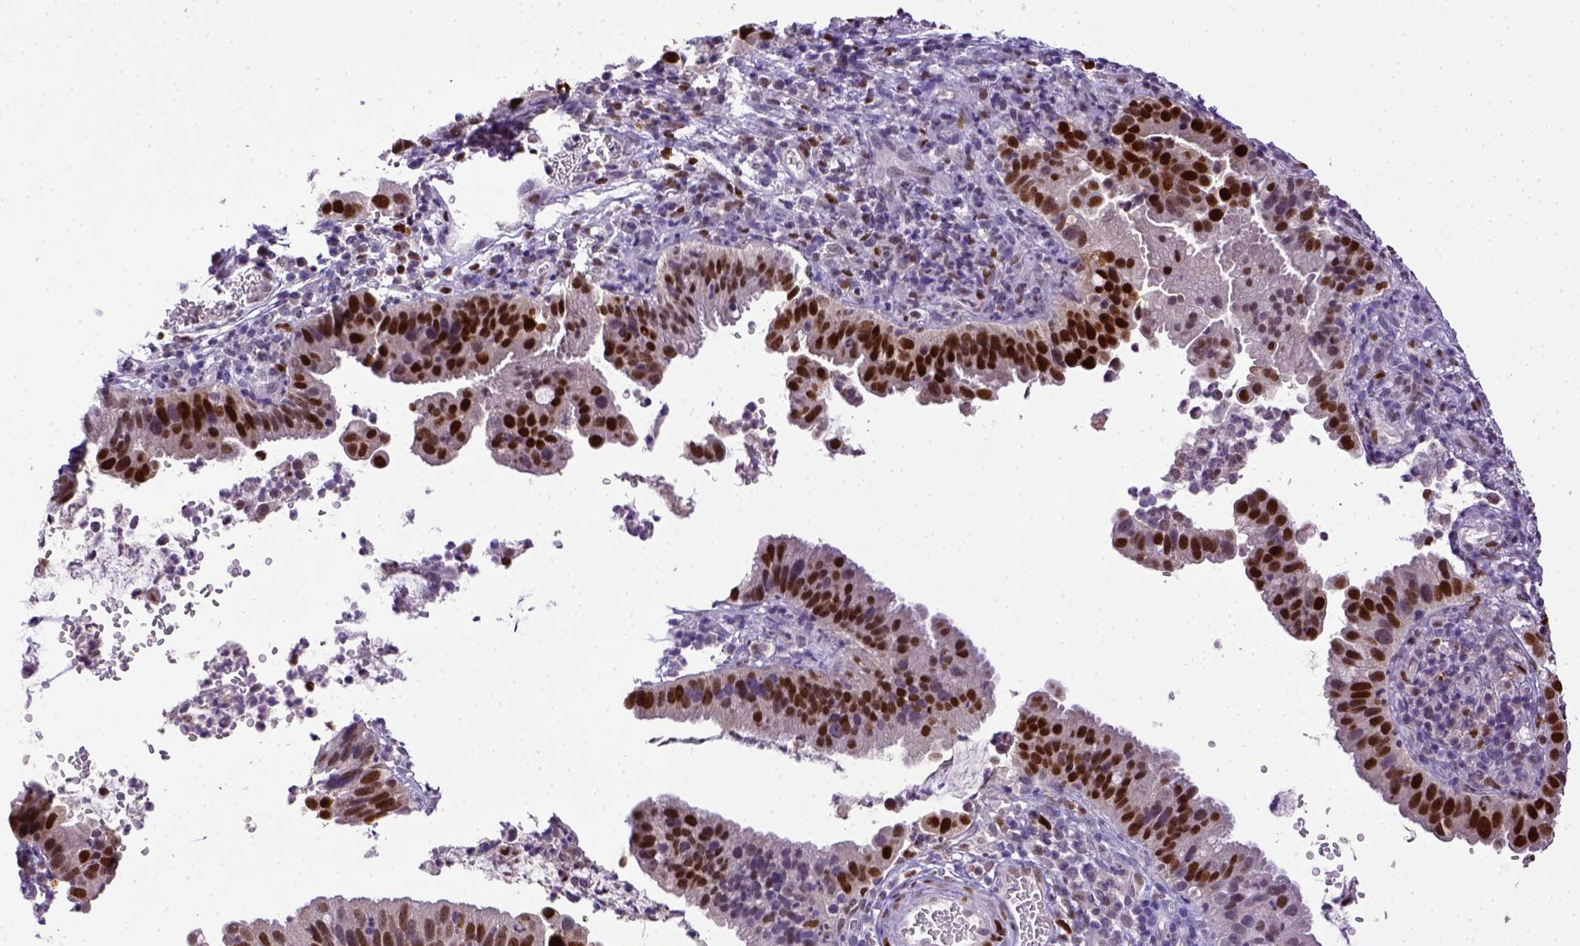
{"staining": {"intensity": "strong", "quantity": ">75%", "location": "nuclear"}, "tissue": "cervical cancer", "cell_type": "Tumor cells", "image_type": "cancer", "snomed": [{"axis": "morphology", "description": "Adenocarcinoma, NOS"}, {"axis": "topography", "description": "Cervix"}], "caption": "Immunohistochemistry image of neoplastic tissue: human cervical cancer (adenocarcinoma) stained using immunohistochemistry (IHC) exhibits high levels of strong protein expression localized specifically in the nuclear of tumor cells, appearing as a nuclear brown color.", "gene": "CDKN1A", "patient": {"sex": "female", "age": 34}}